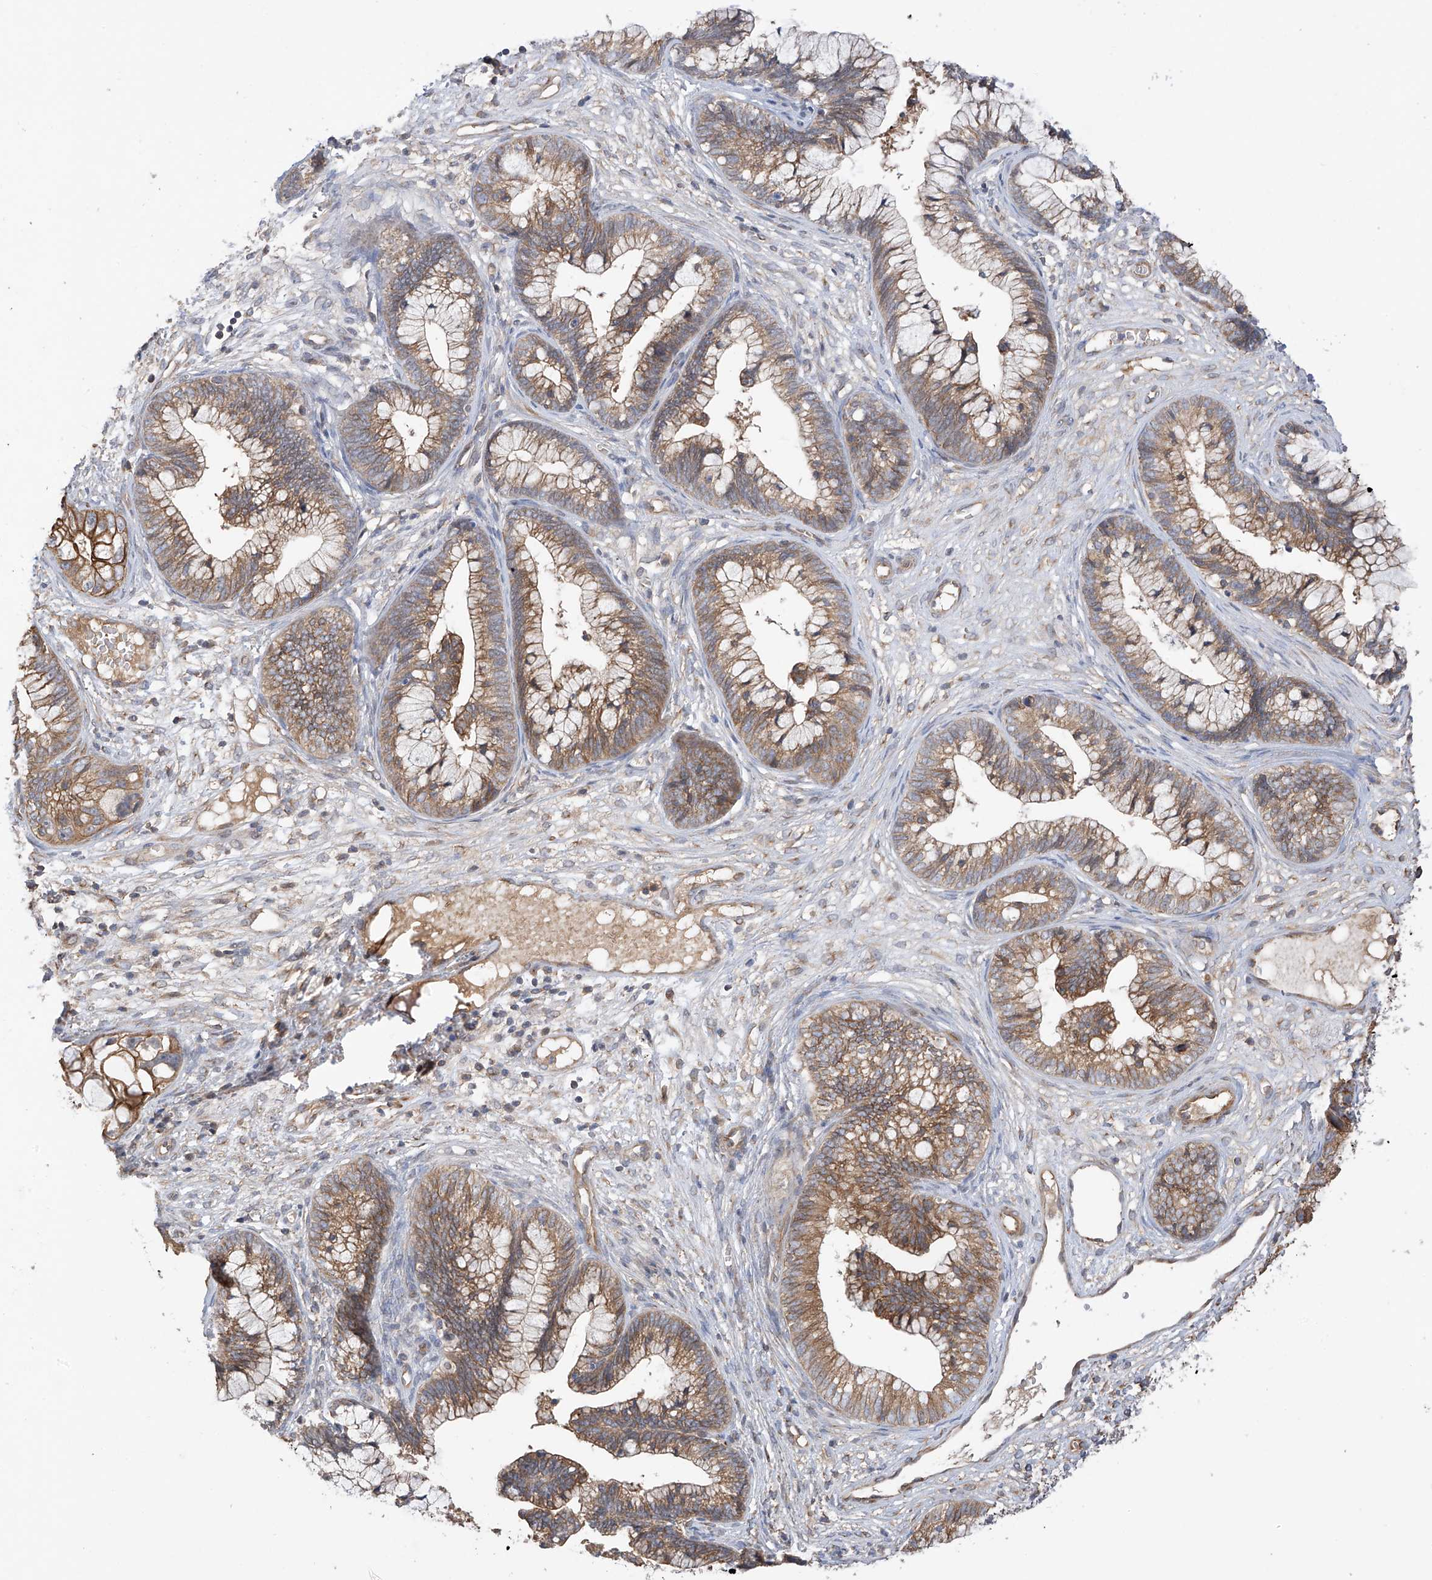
{"staining": {"intensity": "moderate", "quantity": ">75%", "location": "cytoplasmic/membranous"}, "tissue": "cervical cancer", "cell_type": "Tumor cells", "image_type": "cancer", "snomed": [{"axis": "morphology", "description": "Adenocarcinoma, NOS"}, {"axis": "topography", "description": "Cervix"}], "caption": "A brown stain labels moderate cytoplasmic/membranous expression of a protein in human adenocarcinoma (cervical) tumor cells. Using DAB (3,3'-diaminobenzidine) (brown) and hematoxylin (blue) stains, captured at high magnification using brightfield microscopy.", "gene": "RPAIN", "patient": {"sex": "female", "age": 44}}